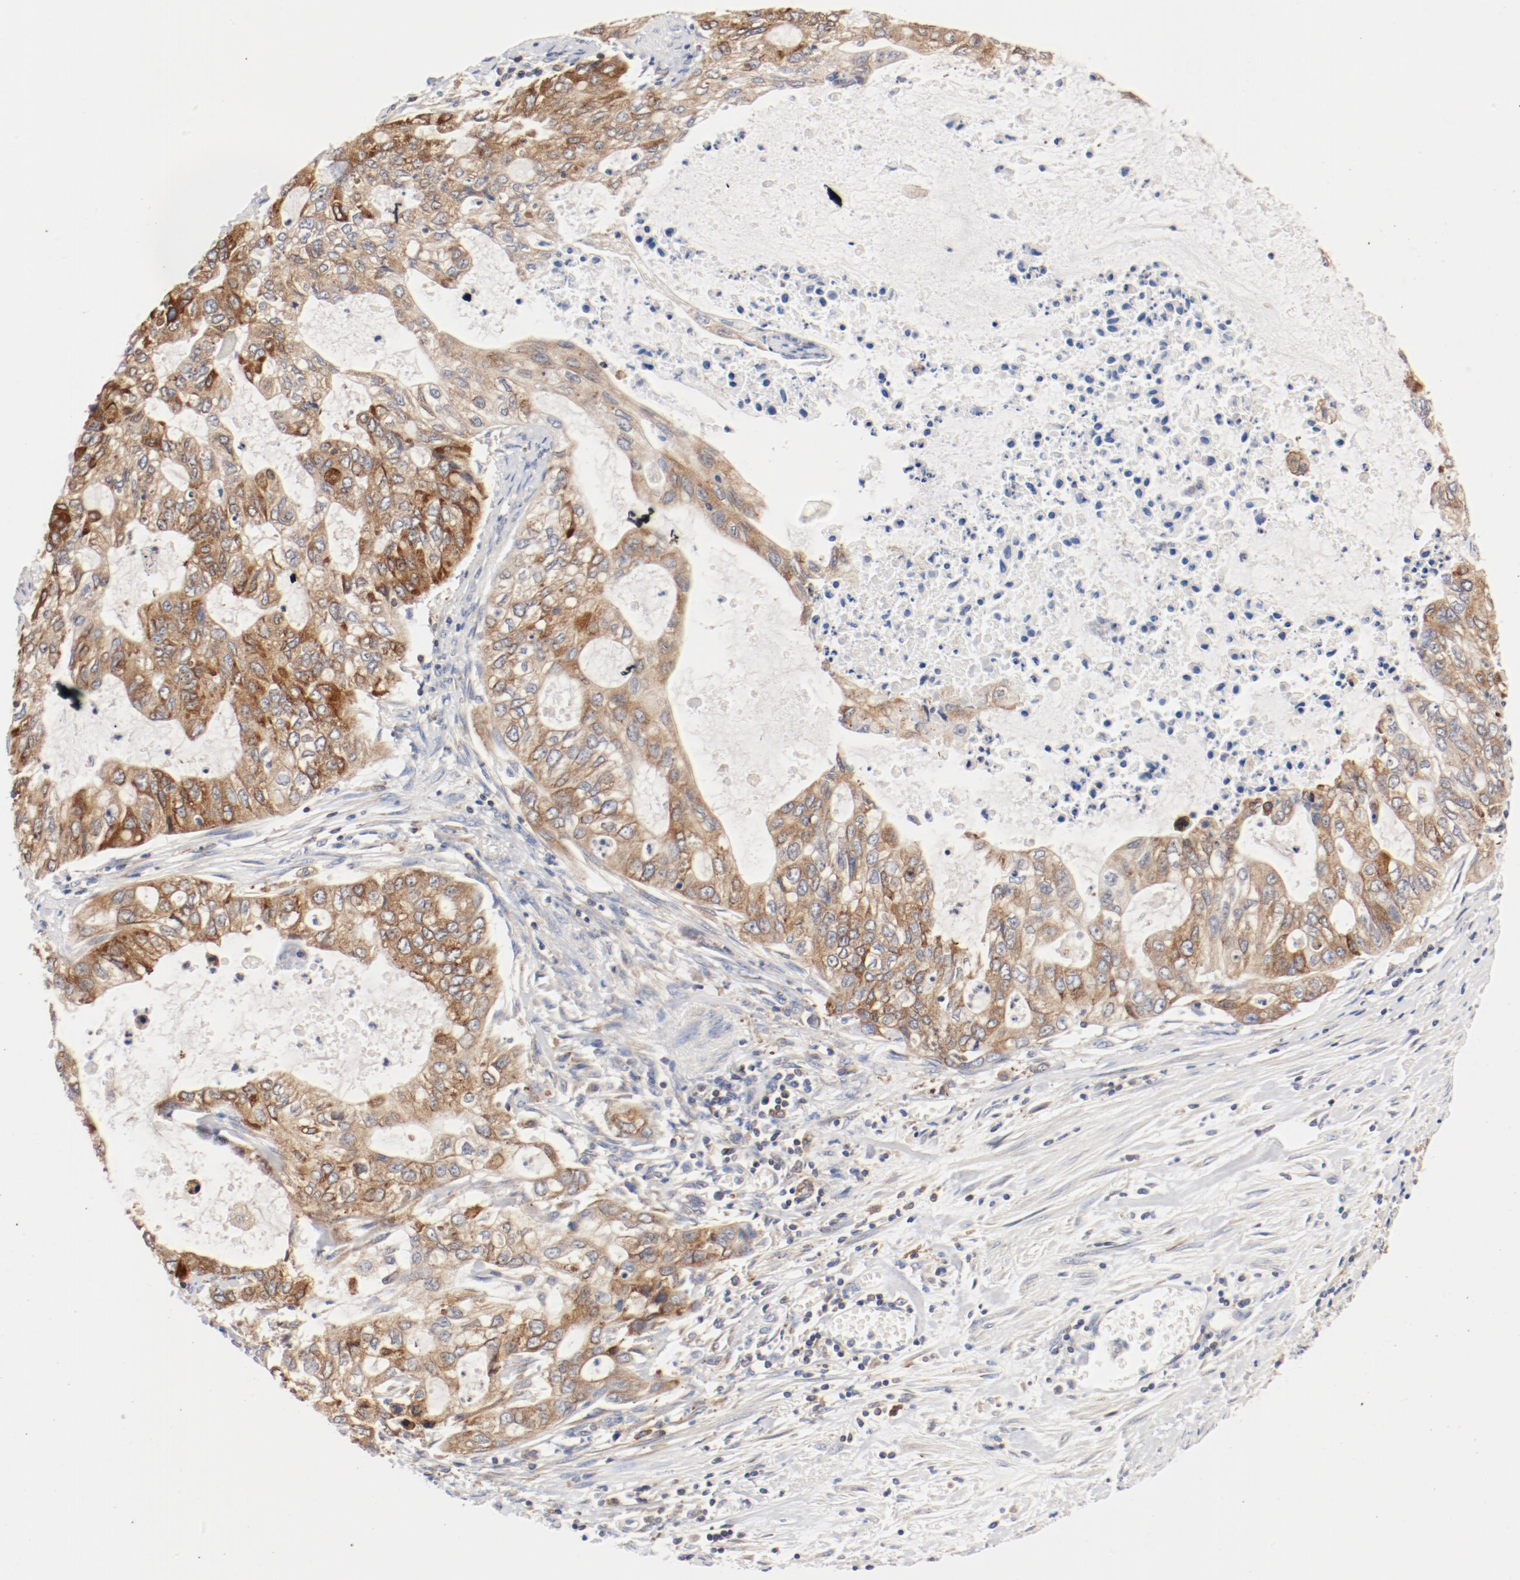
{"staining": {"intensity": "moderate", "quantity": ">75%", "location": "cytoplasmic/membranous"}, "tissue": "stomach cancer", "cell_type": "Tumor cells", "image_type": "cancer", "snomed": [{"axis": "morphology", "description": "Adenocarcinoma, NOS"}, {"axis": "topography", "description": "Stomach, upper"}], "caption": "The micrograph reveals immunohistochemical staining of stomach cancer (adenocarcinoma). There is moderate cytoplasmic/membranous staining is appreciated in about >75% of tumor cells.", "gene": "PDPK1", "patient": {"sex": "female", "age": 52}}